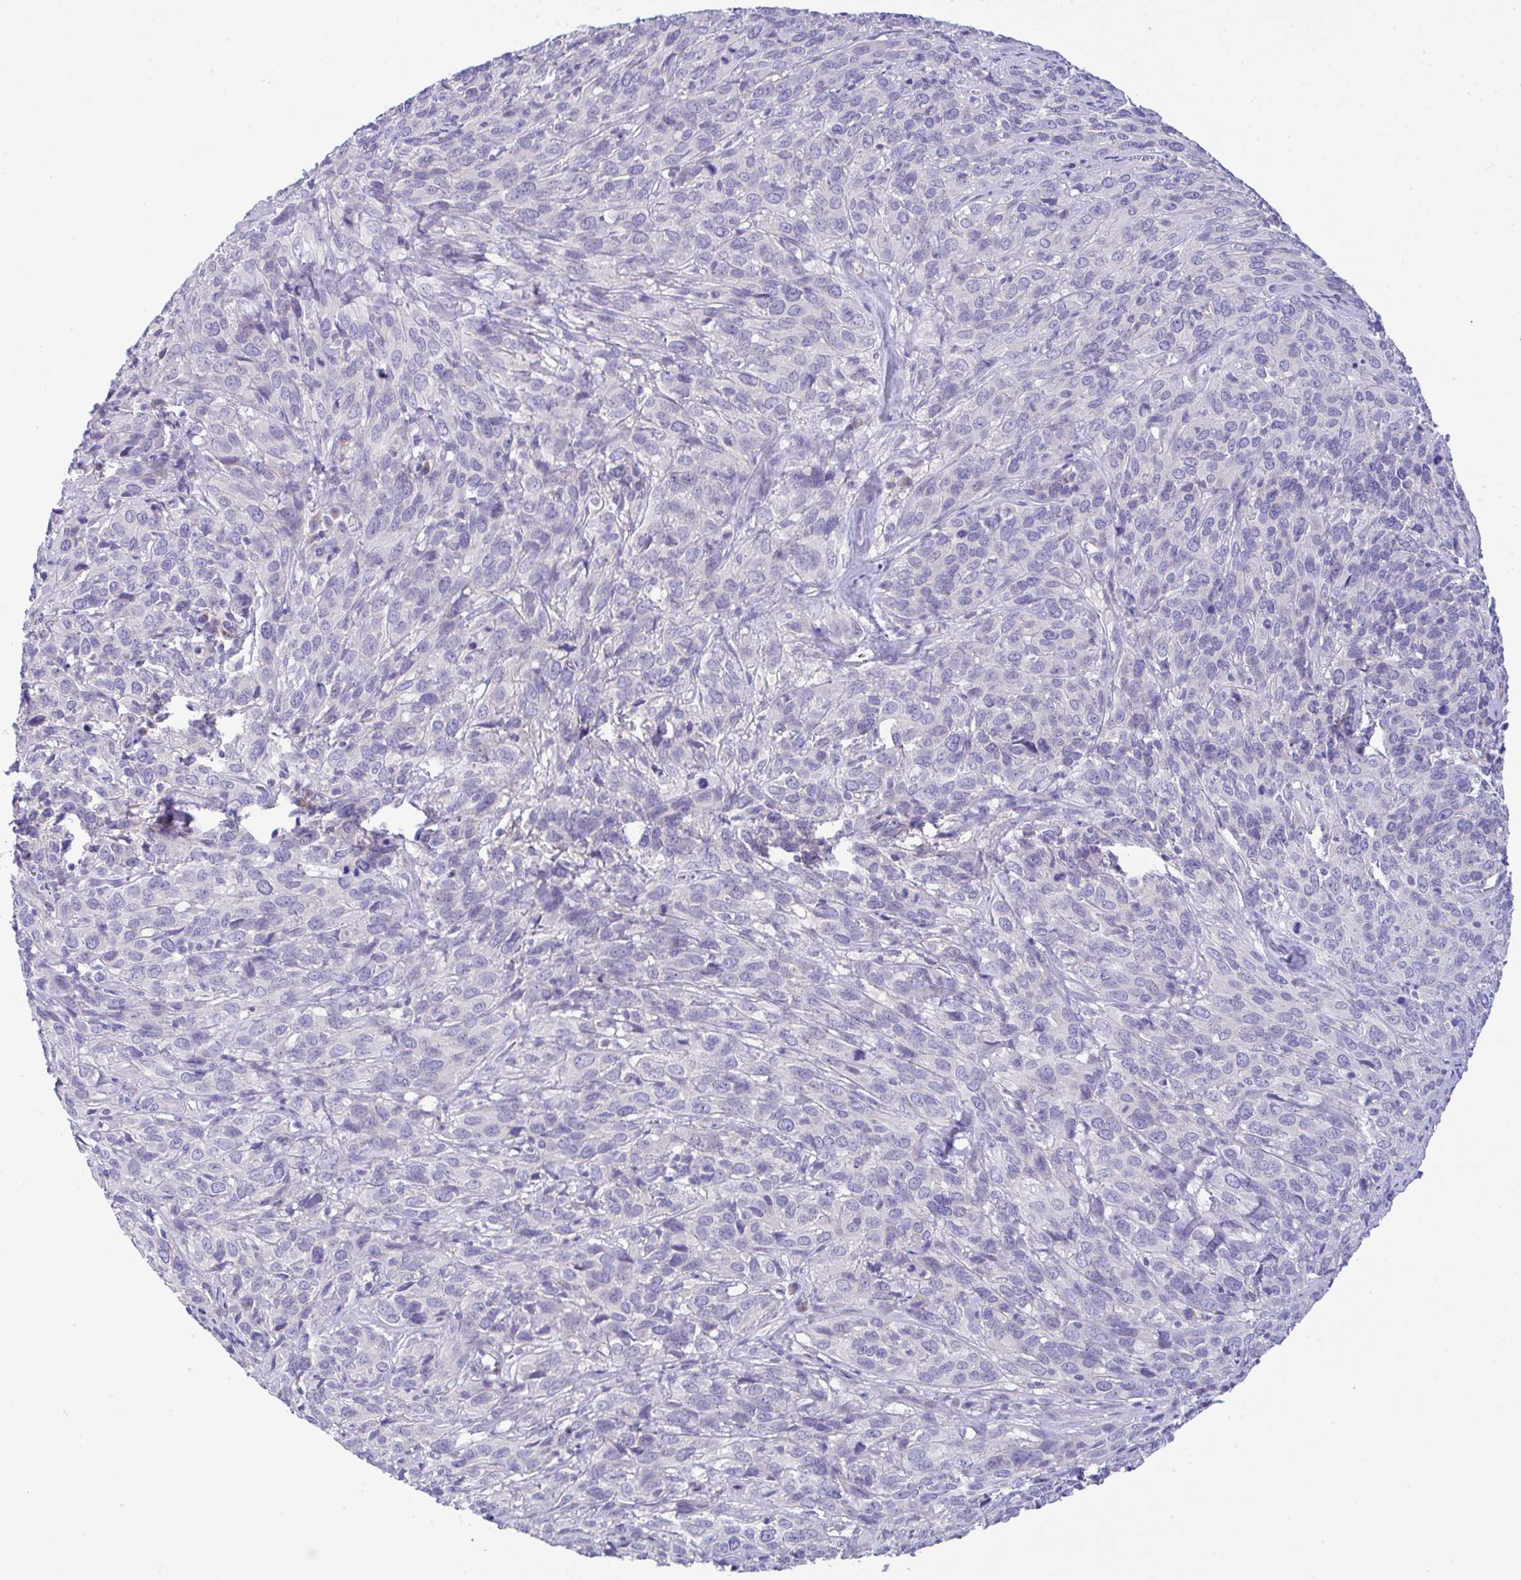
{"staining": {"intensity": "negative", "quantity": "none", "location": "none"}, "tissue": "cervical cancer", "cell_type": "Tumor cells", "image_type": "cancer", "snomed": [{"axis": "morphology", "description": "Squamous cell carcinoma, NOS"}, {"axis": "topography", "description": "Cervix"}], "caption": "This is an immunohistochemistry micrograph of cervical cancer (squamous cell carcinoma). There is no positivity in tumor cells.", "gene": "SERPINE3", "patient": {"sex": "female", "age": 51}}